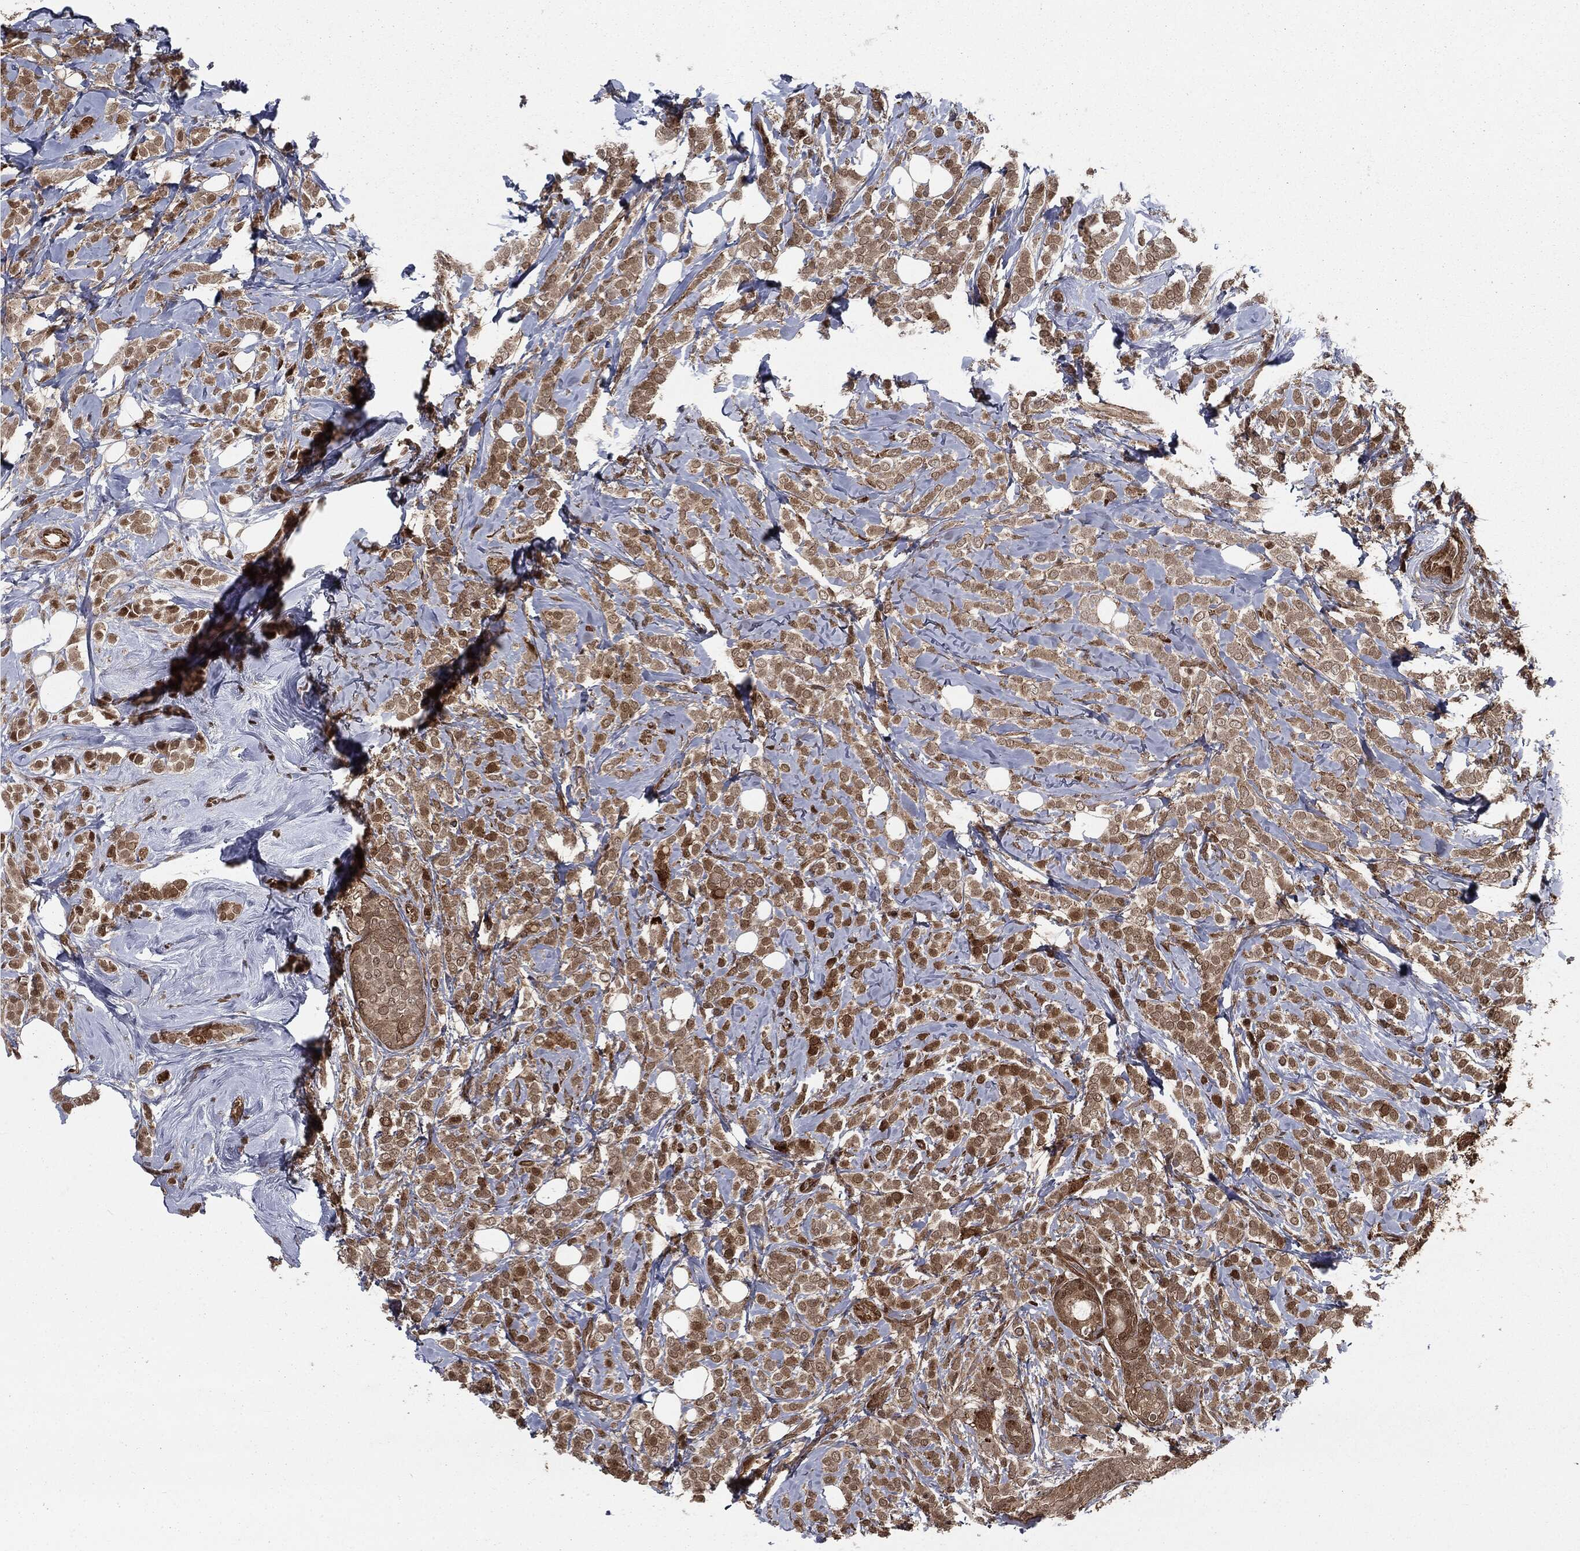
{"staining": {"intensity": "moderate", "quantity": "<25%", "location": "cytoplasmic/membranous,nuclear"}, "tissue": "breast cancer", "cell_type": "Tumor cells", "image_type": "cancer", "snomed": [{"axis": "morphology", "description": "Lobular carcinoma"}, {"axis": "topography", "description": "Breast"}], "caption": "Breast lobular carcinoma stained for a protein exhibits moderate cytoplasmic/membranous and nuclear positivity in tumor cells. Immunohistochemistry (ihc) stains the protein in brown and the nuclei are stained blue.", "gene": "RANBP9", "patient": {"sex": "female", "age": 49}}